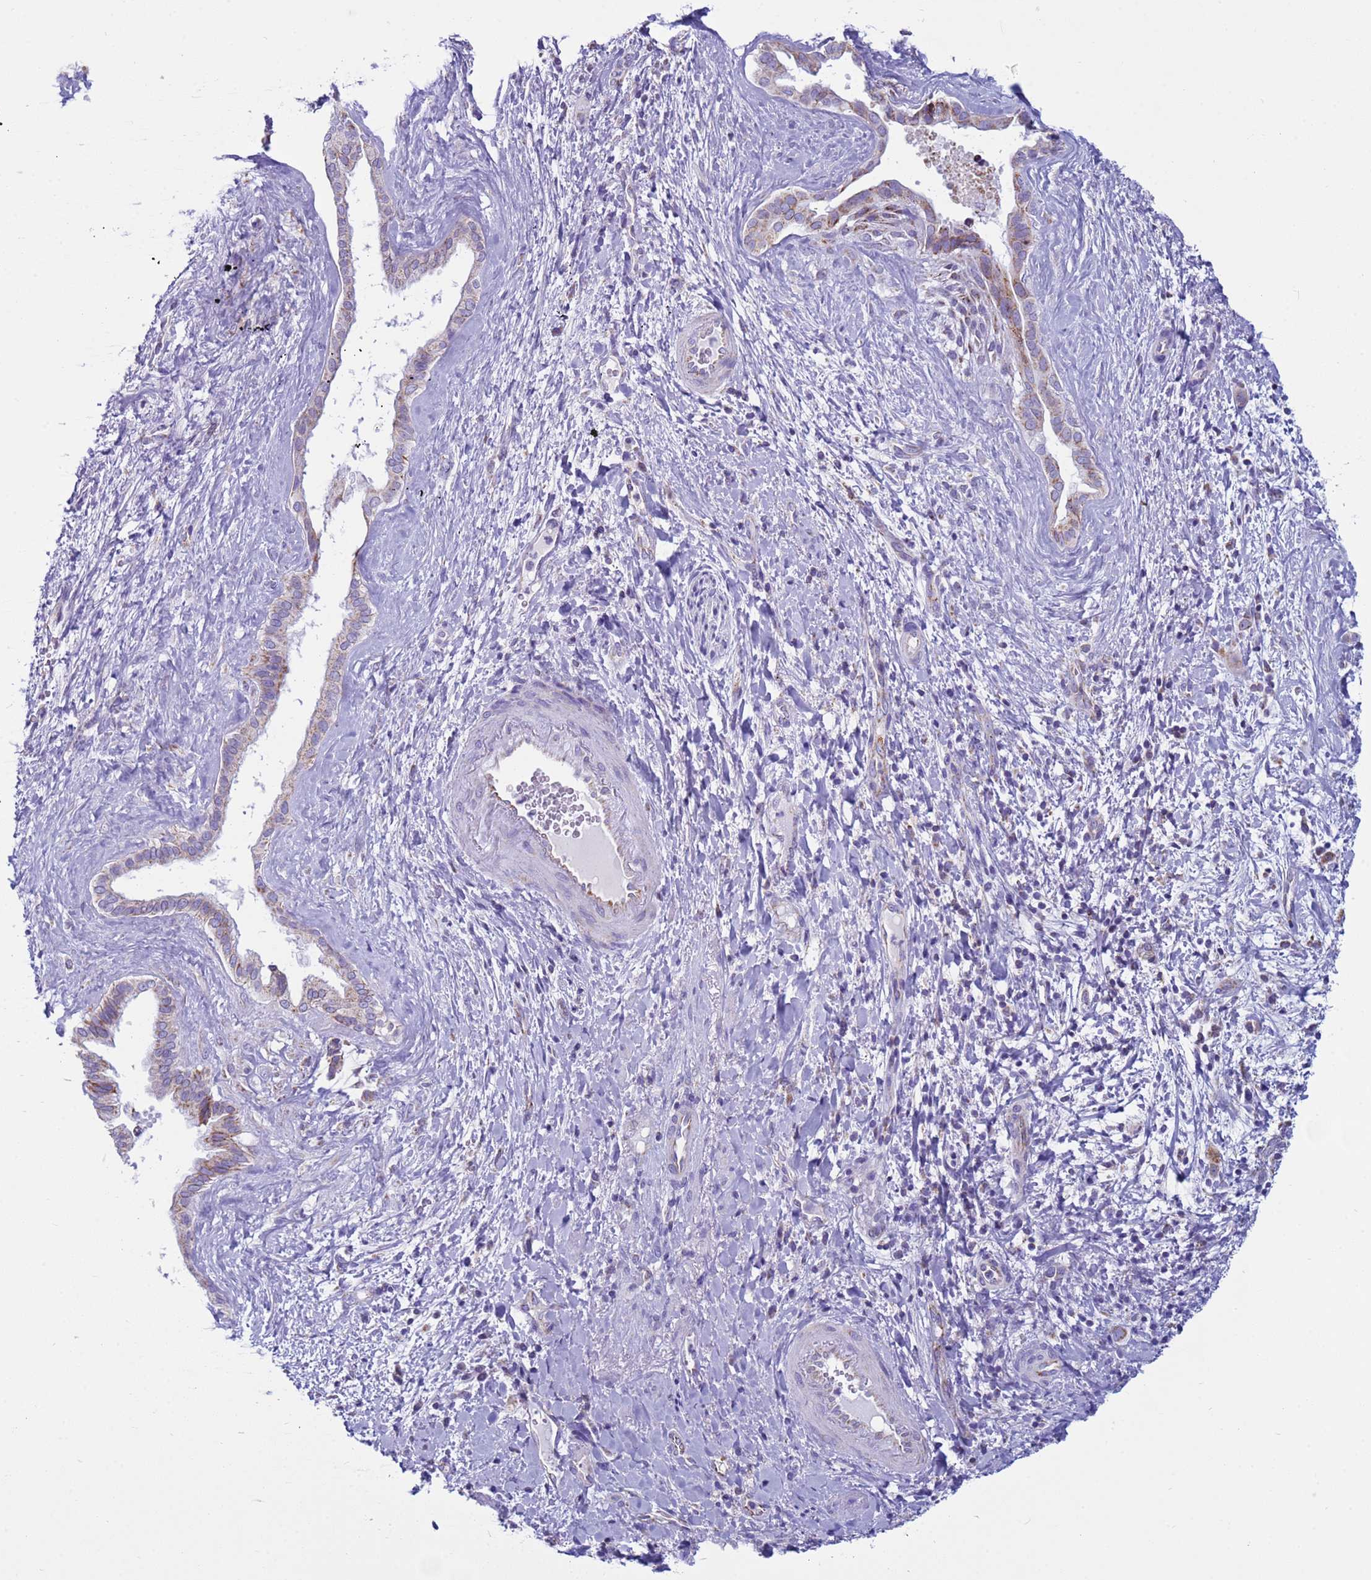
{"staining": {"intensity": "weak", "quantity": "25%-75%", "location": "cytoplasmic/membranous"}, "tissue": "liver cancer", "cell_type": "Tumor cells", "image_type": "cancer", "snomed": [{"axis": "morphology", "description": "Cholangiocarcinoma"}, {"axis": "topography", "description": "Liver"}], "caption": "Liver cancer stained with immunohistochemistry (IHC) exhibits weak cytoplasmic/membranous positivity in approximately 25%-75% of tumor cells.", "gene": "NCALD", "patient": {"sex": "male", "age": 67}}